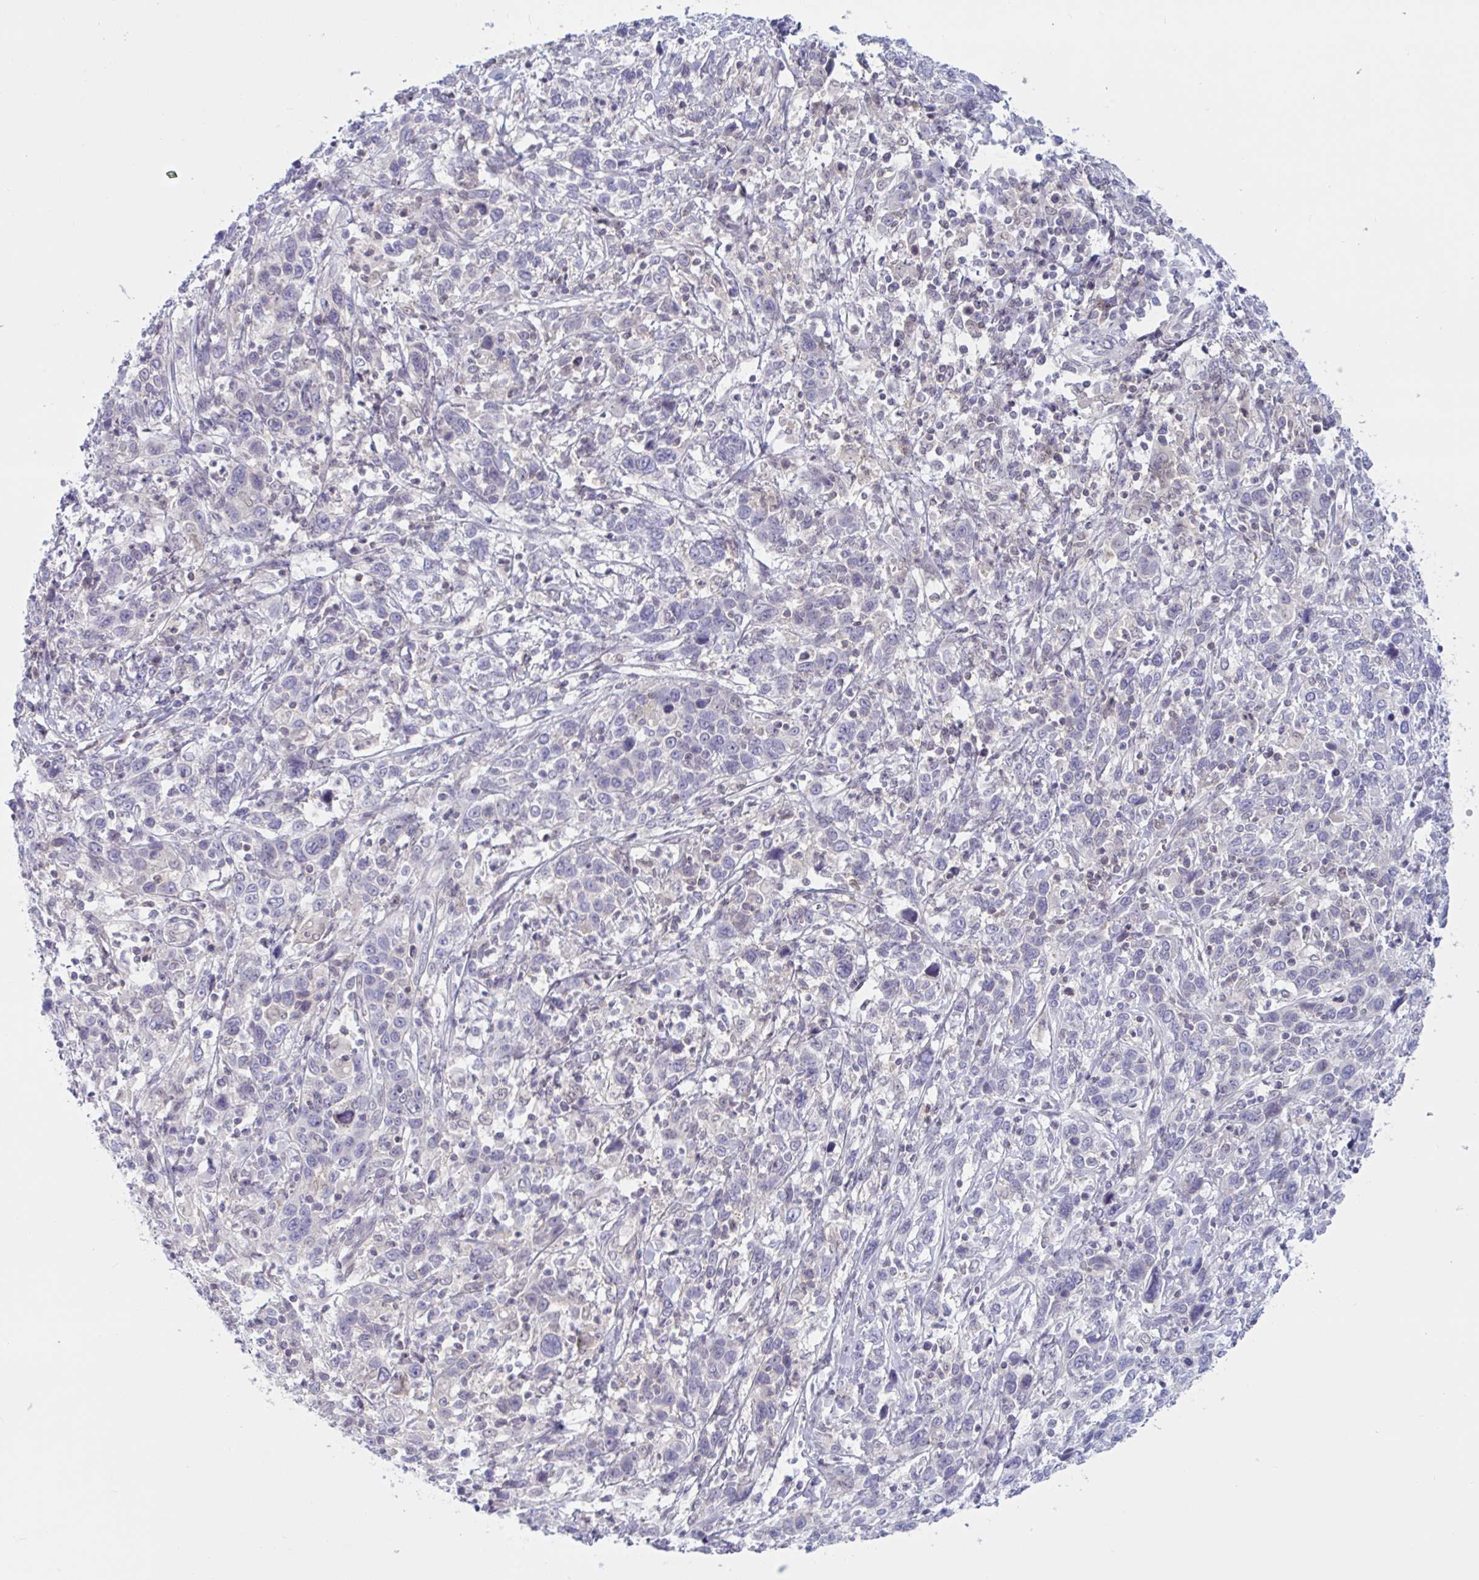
{"staining": {"intensity": "negative", "quantity": "none", "location": "none"}, "tissue": "cervical cancer", "cell_type": "Tumor cells", "image_type": "cancer", "snomed": [{"axis": "morphology", "description": "Squamous cell carcinoma, NOS"}, {"axis": "topography", "description": "Cervix"}], "caption": "DAB immunohistochemical staining of human cervical cancer shows no significant expression in tumor cells.", "gene": "TANK", "patient": {"sex": "female", "age": 46}}